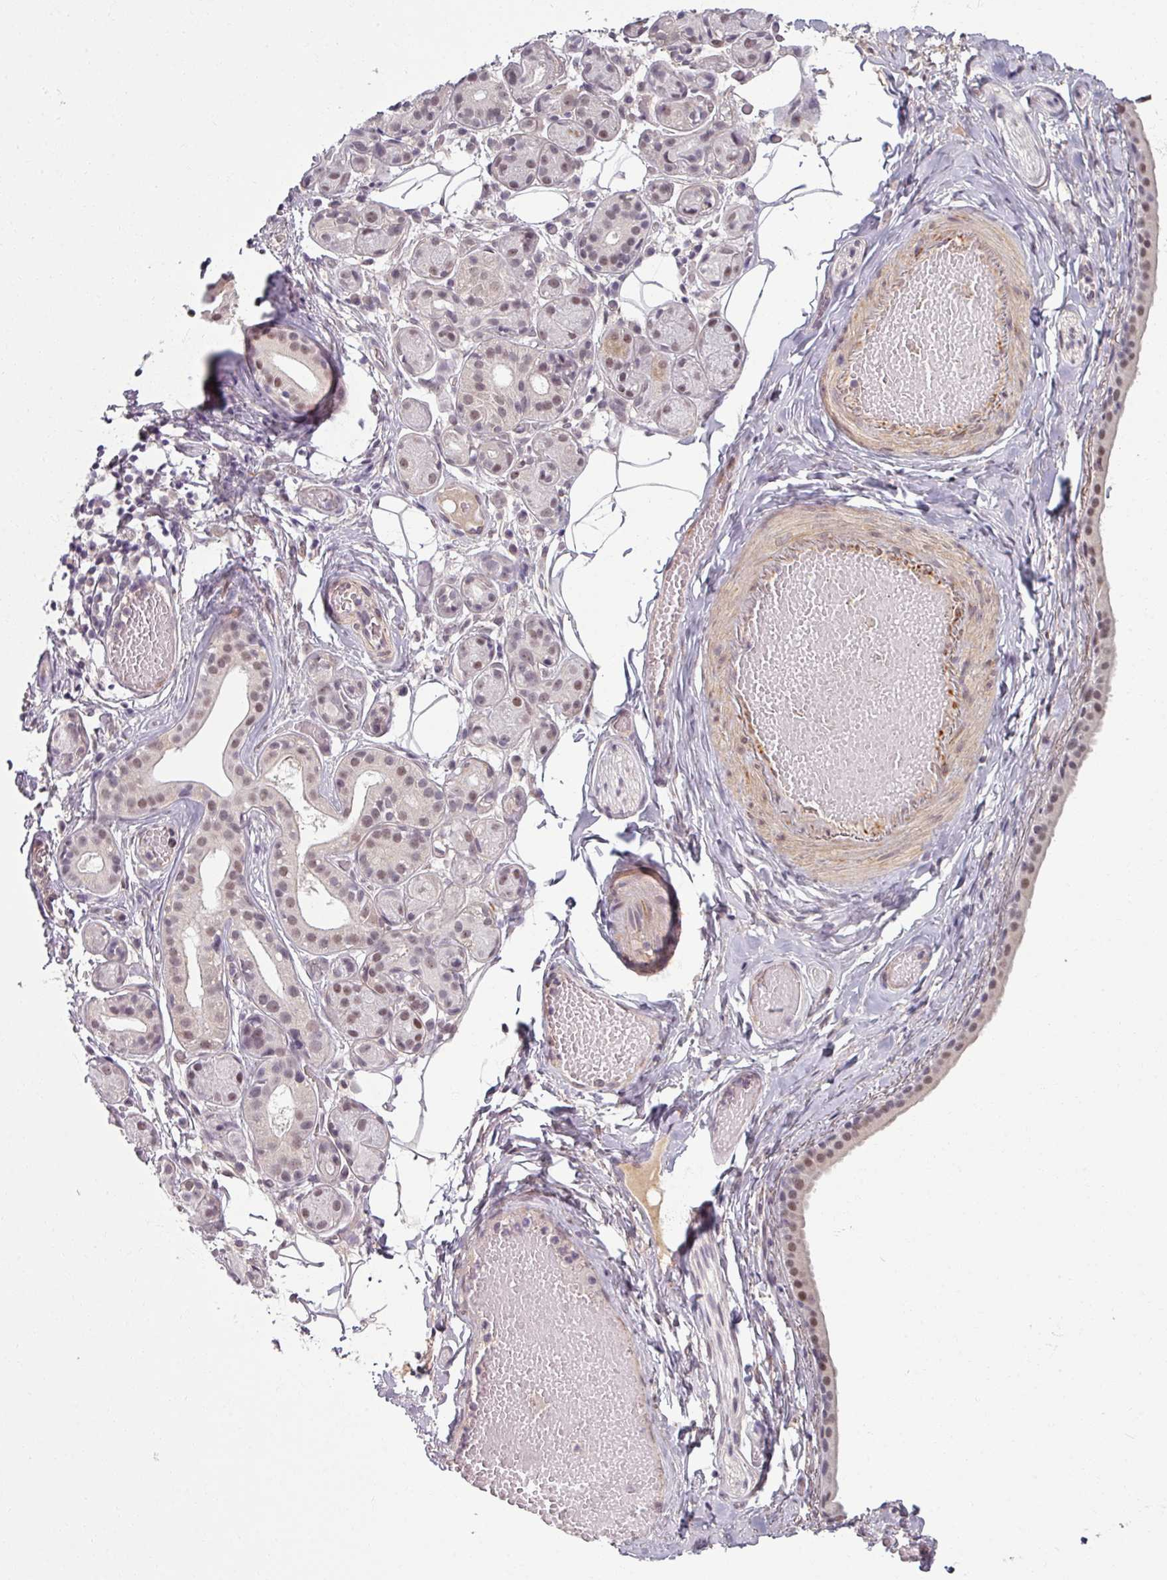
{"staining": {"intensity": "strong", "quantity": "<25%", "location": "cytoplasmic/membranous,nuclear"}, "tissue": "salivary gland", "cell_type": "Glandular cells", "image_type": "normal", "snomed": [{"axis": "morphology", "description": "Normal tissue, NOS"}, {"axis": "topography", "description": "Salivary gland"}], "caption": "IHC staining of unremarkable salivary gland, which displays medium levels of strong cytoplasmic/membranous,nuclear positivity in about <25% of glandular cells indicating strong cytoplasmic/membranous,nuclear protein expression. The staining was performed using DAB (brown) for protein detection and nuclei were counterstained in hematoxylin (blue).", "gene": "UVSSA", "patient": {"sex": "male", "age": 82}}